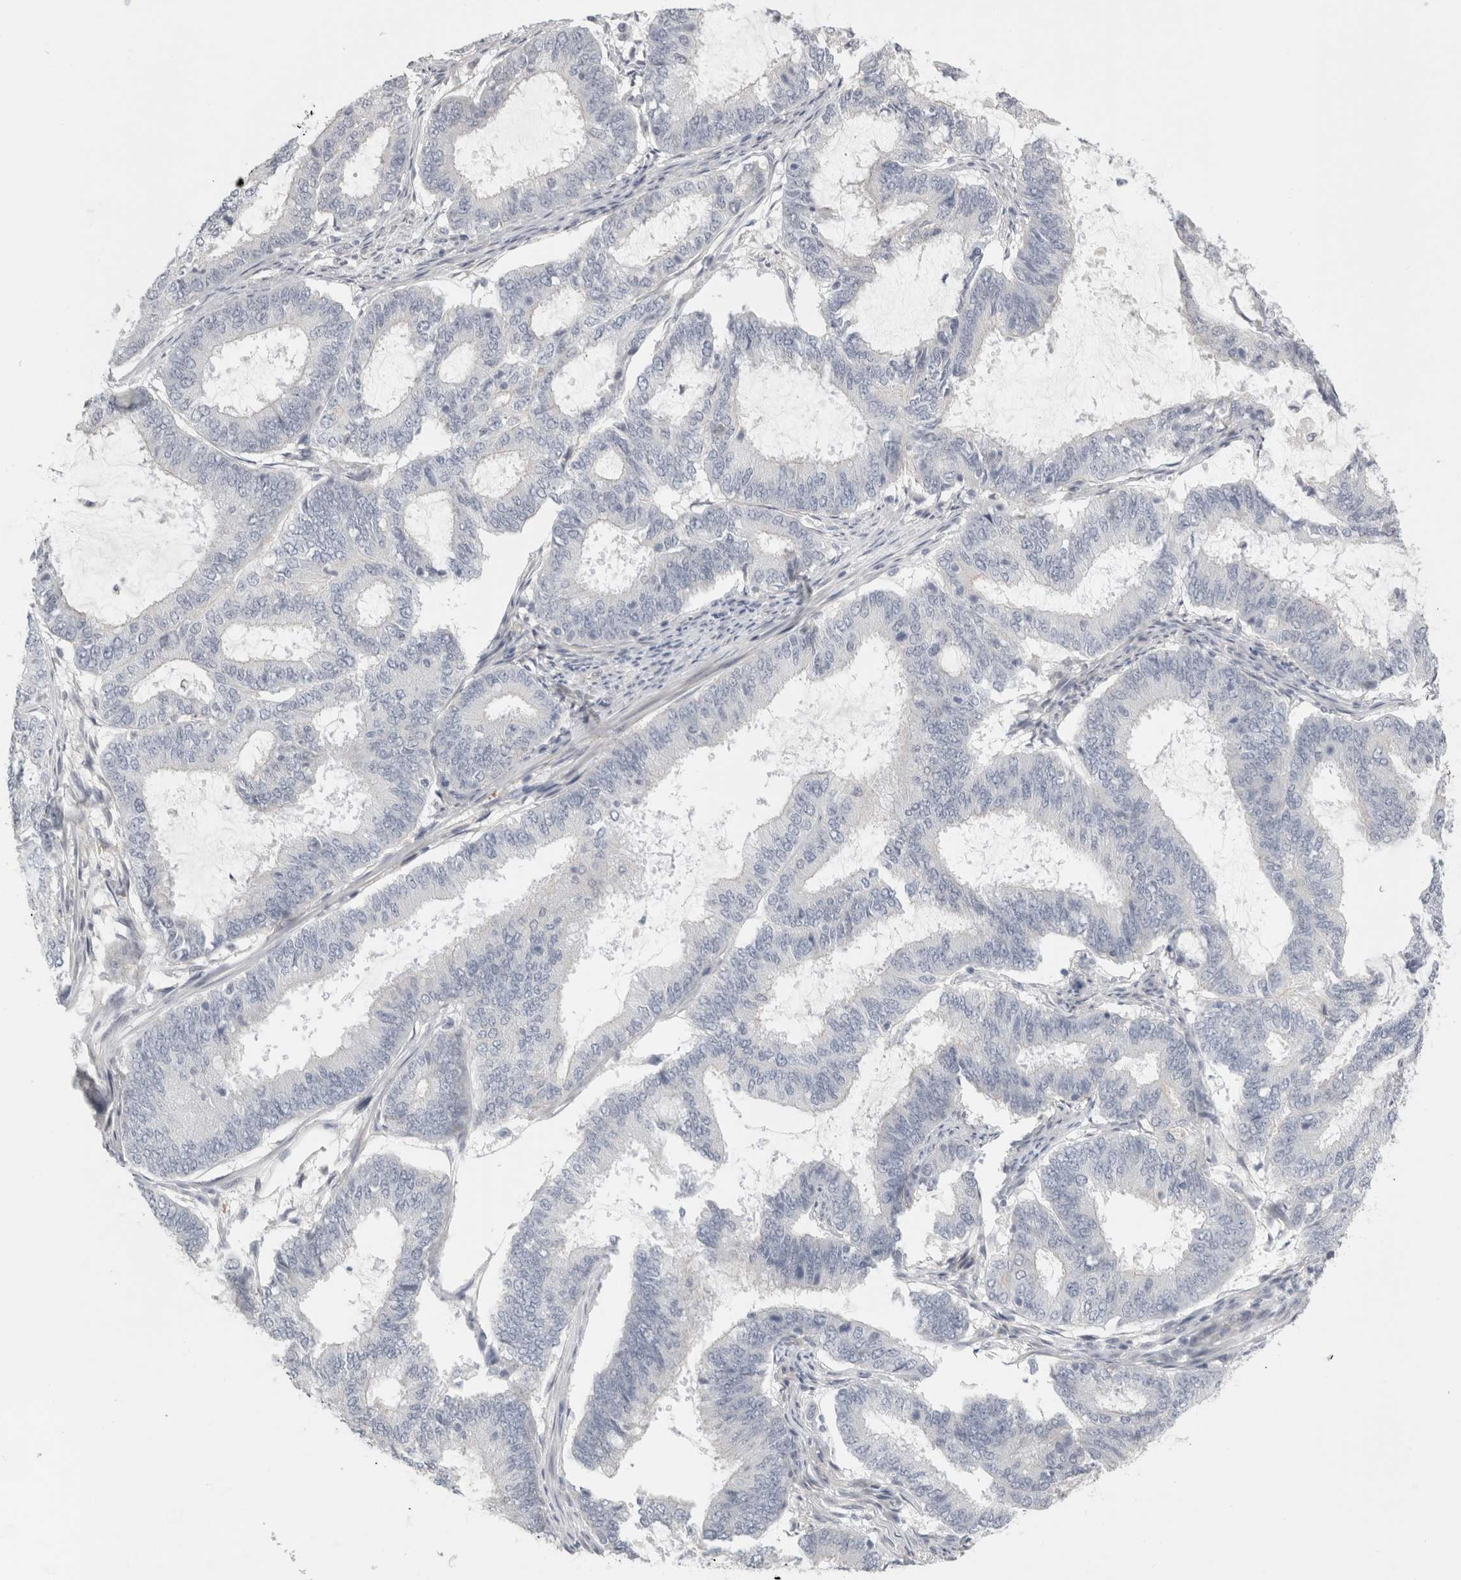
{"staining": {"intensity": "negative", "quantity": "none", "location": "none"}, "tissue": "endometrial cancer", "cell_type": "Tumor cells", "image_type": "cancer", "snomed": [{"axis": "morphology", "description": "Adenocarcinoma, NOS"}, {"axis": "topography", "description": "Endometrium"}], "caption": "Immunohistochemistry (IHC) photomicrograph of human endometrial cancer (adenocarcinoma) stained for a protein (brown), which exhibits no staining in tumor cells.", "gene": "FBLIM1", "patient": {"sex": "female", "age": 51}}